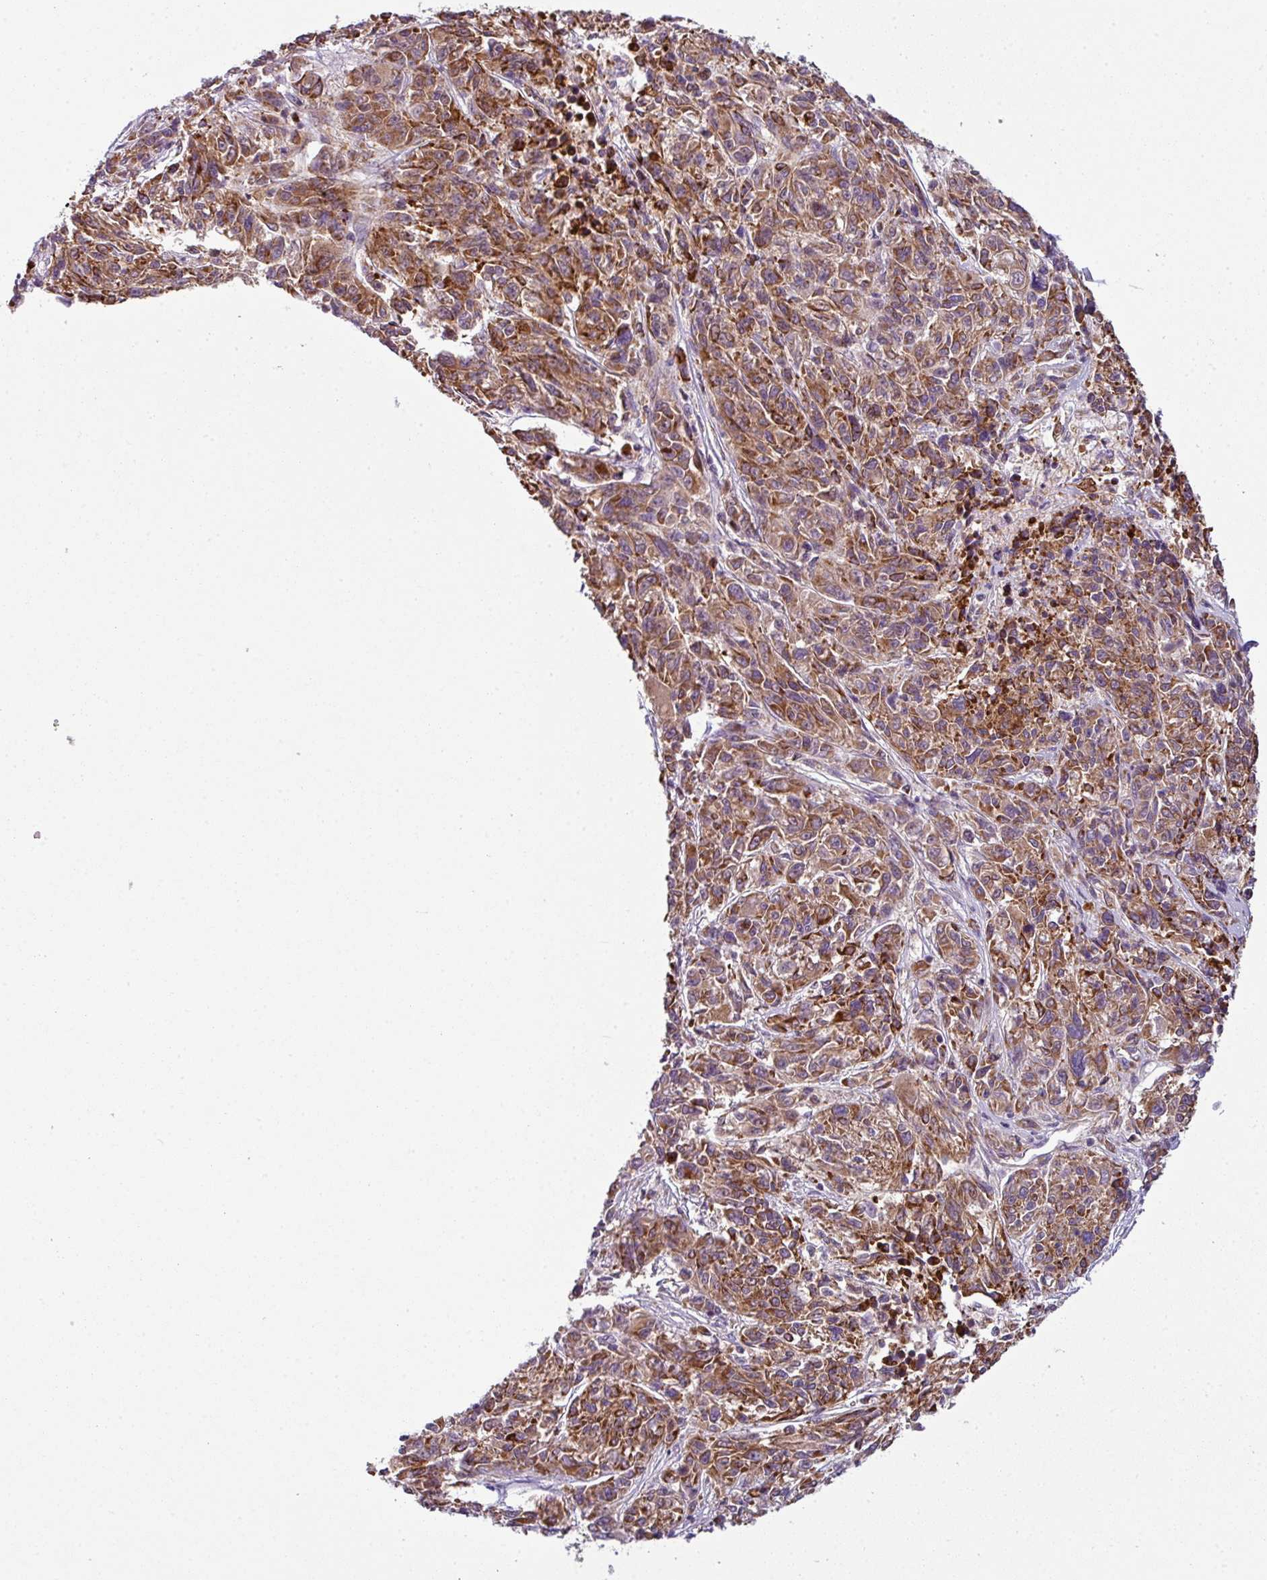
{"staining": {"intensity": "moderate", "quantity": ">75%", "location": "cytoplasmic/membranous"}, "tissue": "melanoma", "cell_type": "Tumor cells", "image_type": "cancer", "snomed": [{"axis": "morphology", "description": "Malignant melanoma, NOS"}, {"axis": "topography", "description": "Skin"}], "caption": "Tumor cells exhibit medium levels of moderate cytoplasmic/membranous staining in approximately >75% of cells in human melanoma.", "gene": "PRELID3B", "patient": {"sex": "male", "age": 53}}